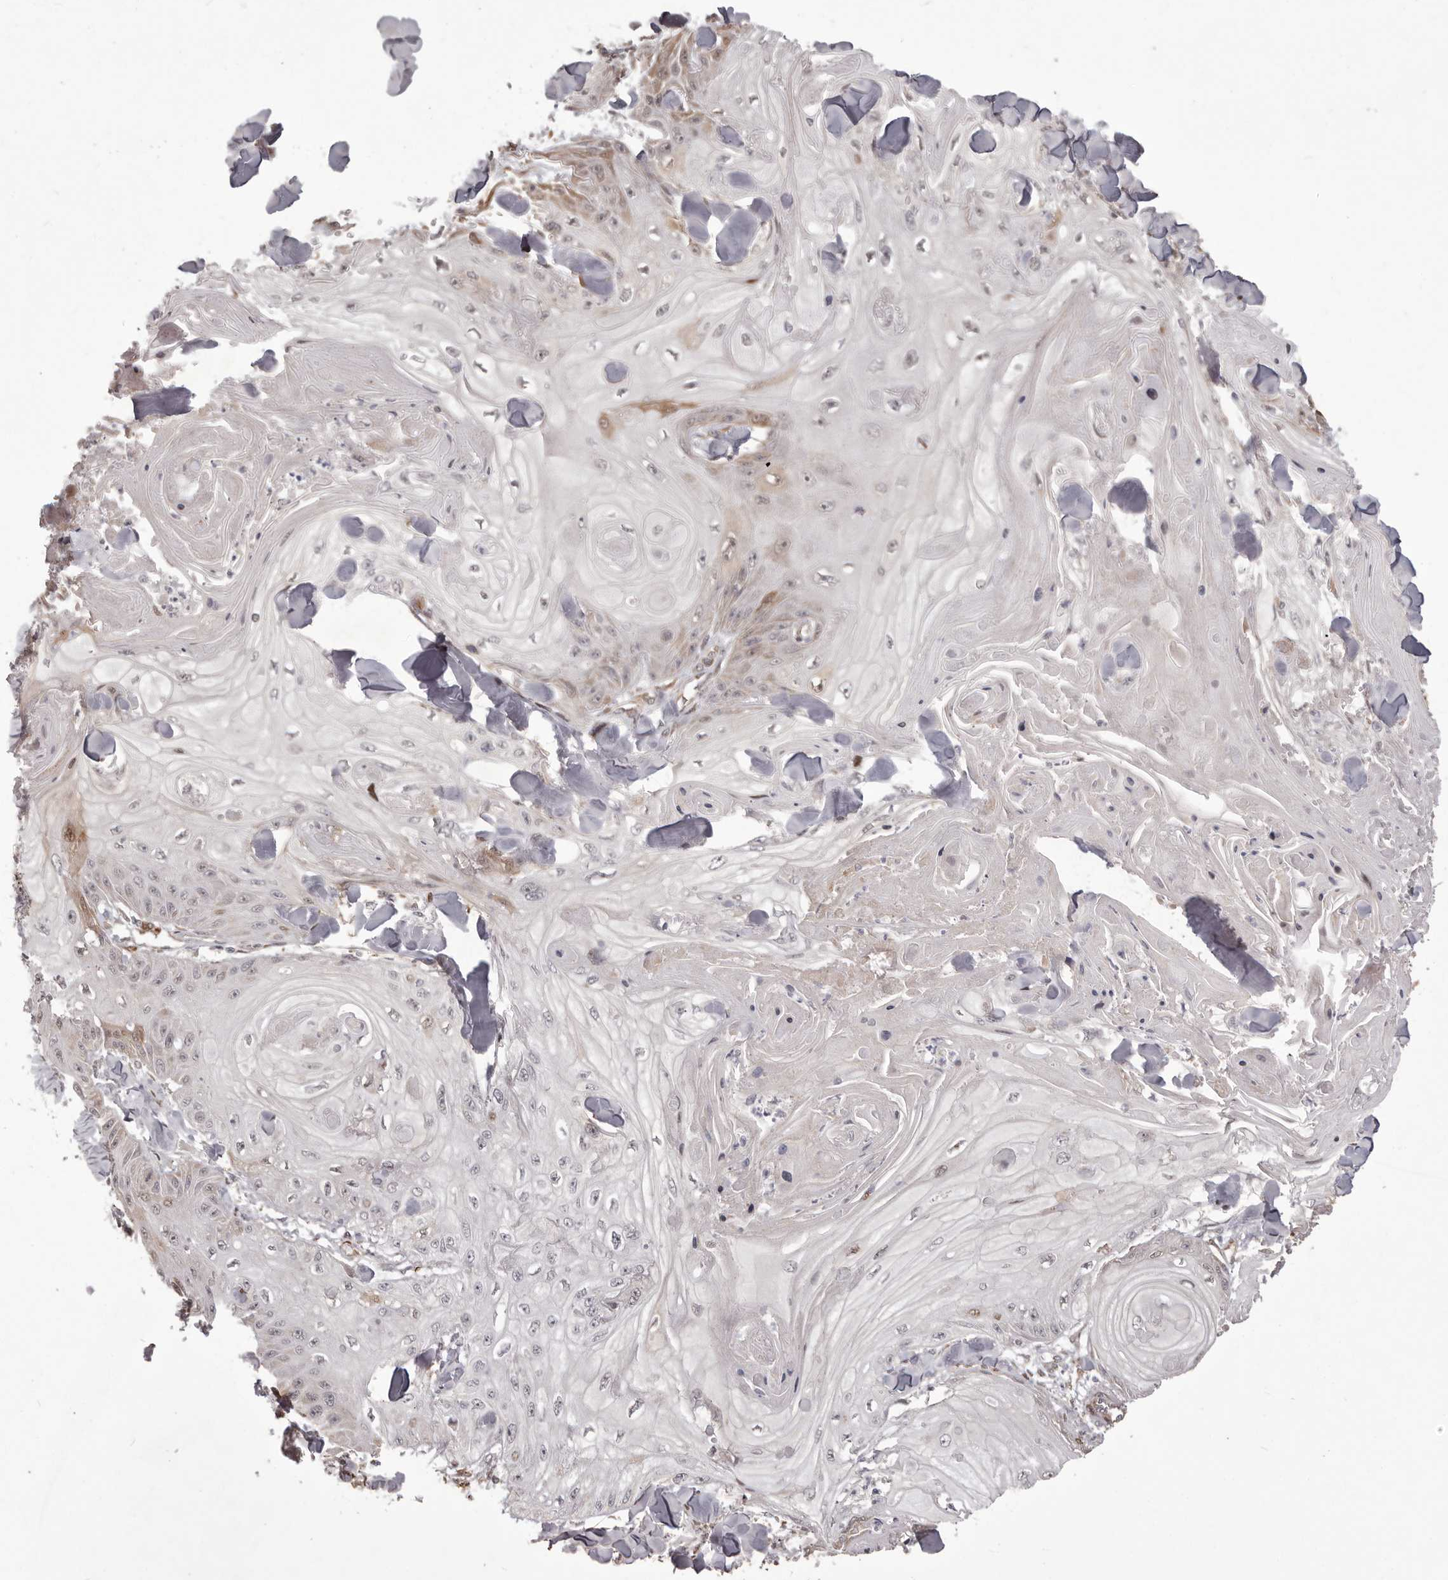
{"staining": {"intensity": "moderate", "quantity": "<25%", "location": "cytoplasmic/membranous"}, "tissue": "skin cancer", "cell_type": "Tumor cells", "image_type": "cancer", "snomed": [{"axis": "morphology", "description": "Squamous cell carcinoma, NOS"}, {"axis": "topography", "description": "Skin"}], "caption": "The immunohistochemical stain shows moderate cytoplasmic/membranous positivity in tumor cells of skin cancer (squamous cell carcinoma) tissue.", "gene": "GFOD1", "patient": {"sex": "male", "age": 74}}